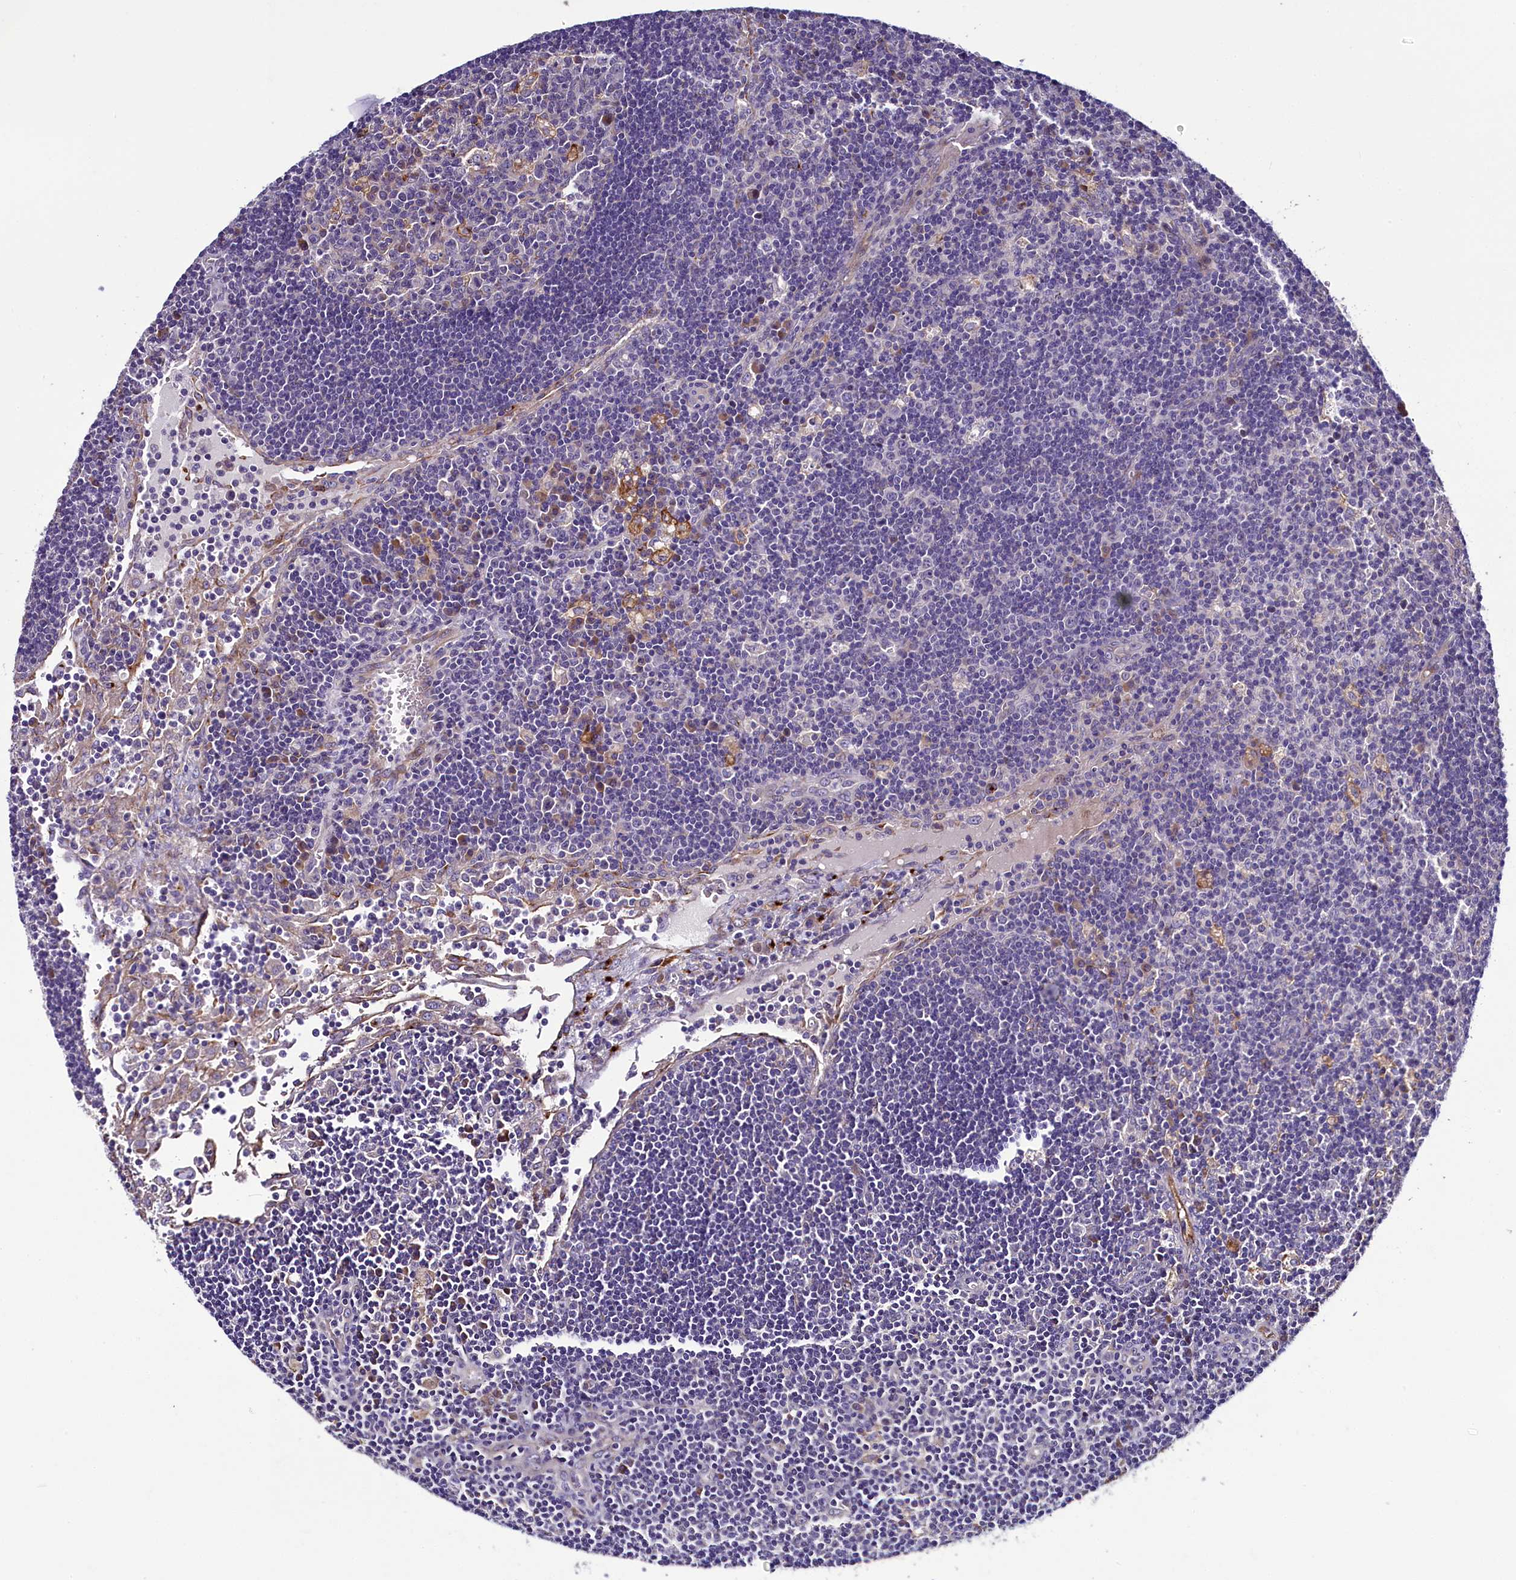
{"staining": {"intensity": "weak", "quantity": "<25%", "location": "cytoplasmic/membranous"}, "tissue": "lymph node", "cell_type": "Germinal center cells", "image_type": "normal", "snomed": [{"axis": "morphology", "description": "Normal tissue, NOS"}, {"axis": "topography", "description": "Lymph node"}], "caption": "A high-resolution photomicrograph shows immunohistochemistry (IHC) staining of normal lymph node, which reveals no significant staining in germinal center cells.", "gene": "MRC2", "patient": {"sex": "male", "age": 58}}